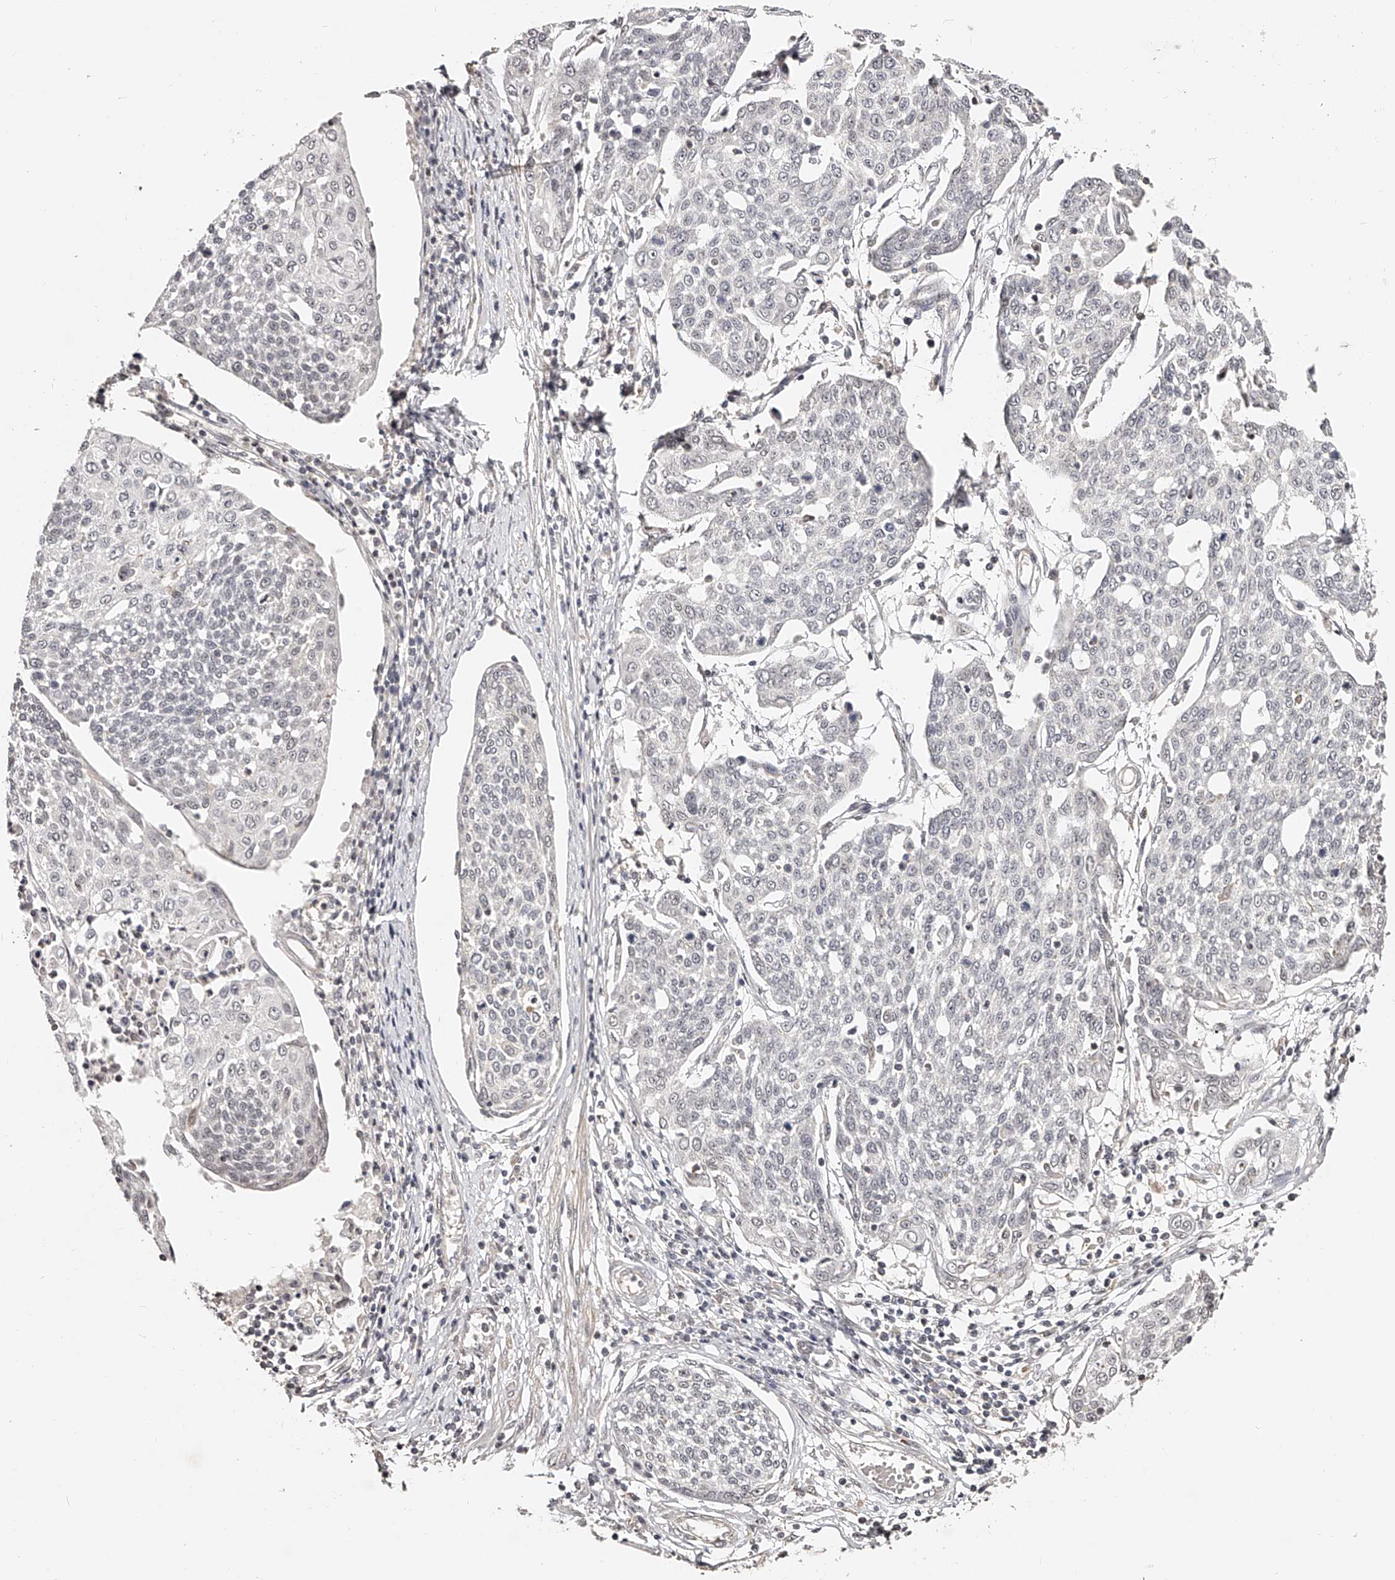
{"staining": {"intensity": "negative", "quantity": "none", "location": "none"}, "tissue": "cervical cancer", "cell_type": "Tumor cells", "image_type": "cancer", "snomed": [{"axis": "morphology", "description": "Squamous cell carcinoma, NOS"}, {"axis": "topography", "description": "Cervix"}], "caption": "This is a histopathology image of IHC staining of cervical squamous cell carcinoma, which shows no expression in tumor cells.", "gene": "ZNF789", "patient": {"sex": "female", "age": 34}}